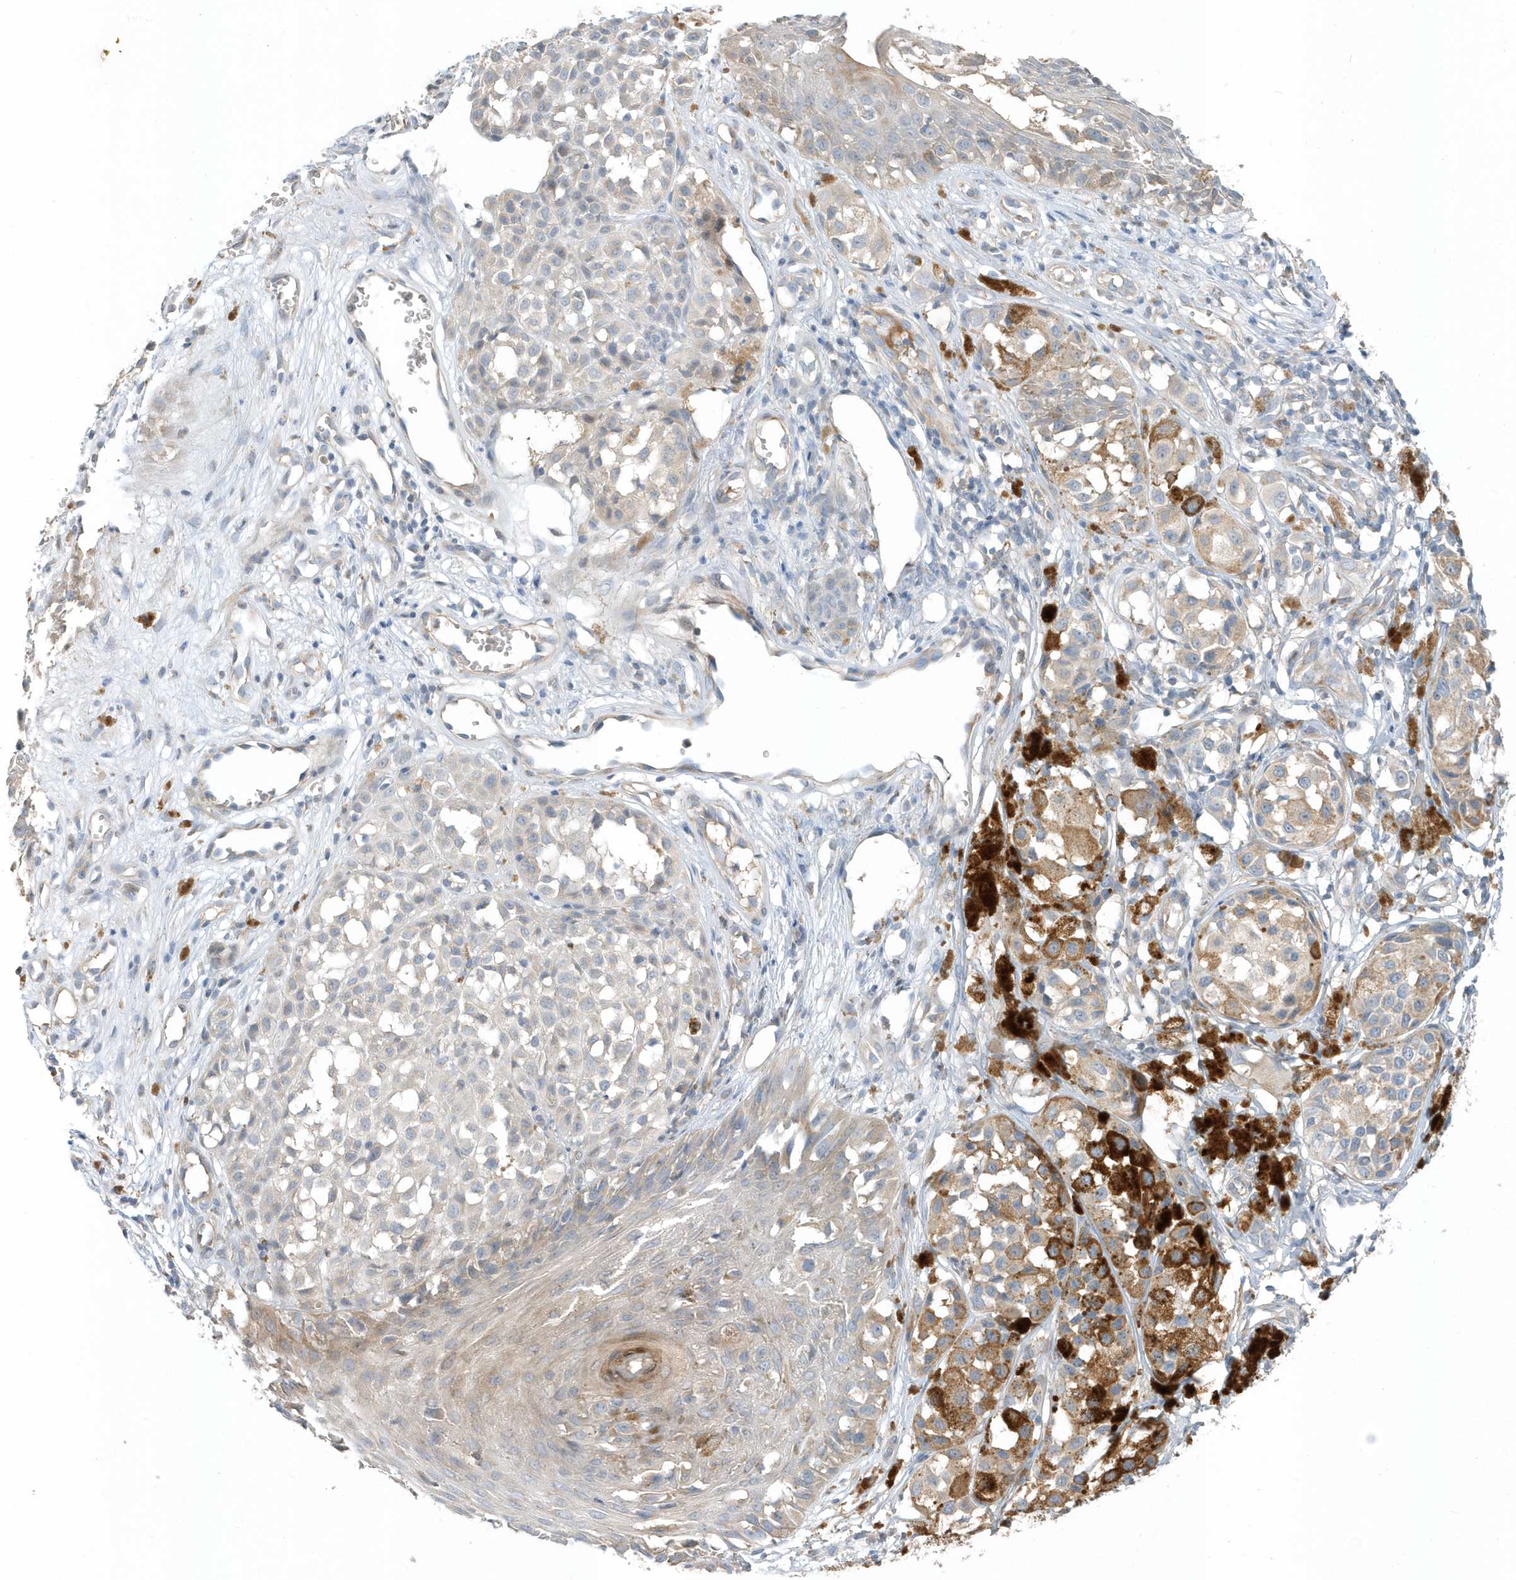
{"staining": {"intensity": "strong", "quantity": "<25%", "location": "cytoplasmic/membranous"}, "tissue": "melanoma", "cell_type": "Tumor cells", "image_type": "cancer", "snomed": [{"axis": "morphology", "description": "Malignant melanoma, NOS"}, {"axis": "topography", "description": "Skin of leg"}], "caption": "The histopathology image exhibits a brown stain indicating the presence of a protein in the cytoplasmic/membranous of tumor cells in melanoma.", "gene": "USP53", "patient": {"sex": "female", "age": 72}}